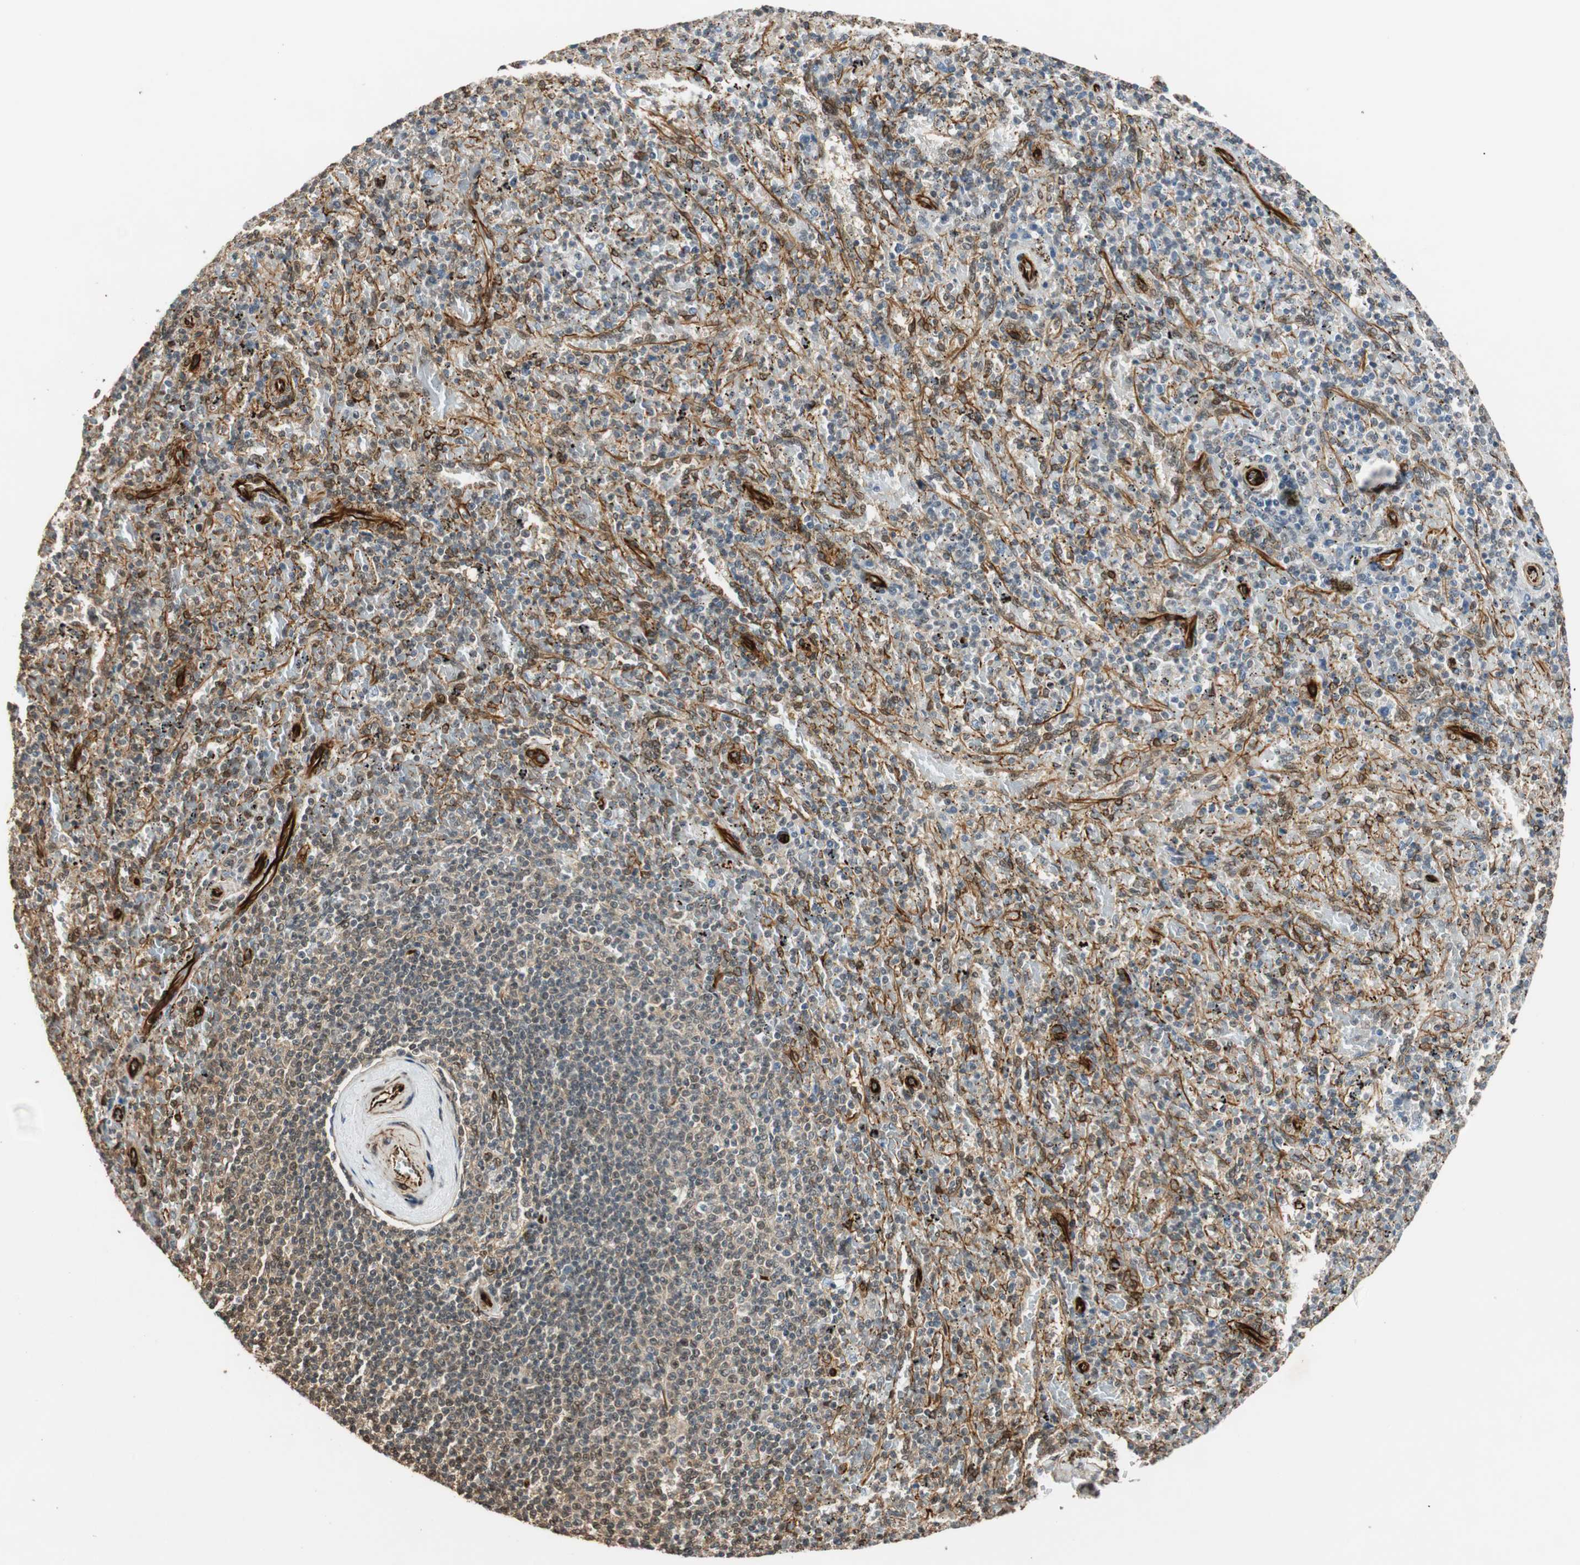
{"staining": {"intensity": "negative", "quantity": "none", "location": "none"}, "tissue": "spleen", "cell_type": "Cells in red pulp", "image_type": "normal", "snomed": [{"axis": "morphology", "description": "Normal tissue, NOS"}, {"axis": "topography", "description": "Spleen"}], "caption": "Human spleen stained for a protein using IHC displays no expression in cells in red pulp.", "gene": "NES", "patient": {"sex": "female", "age": 43}}